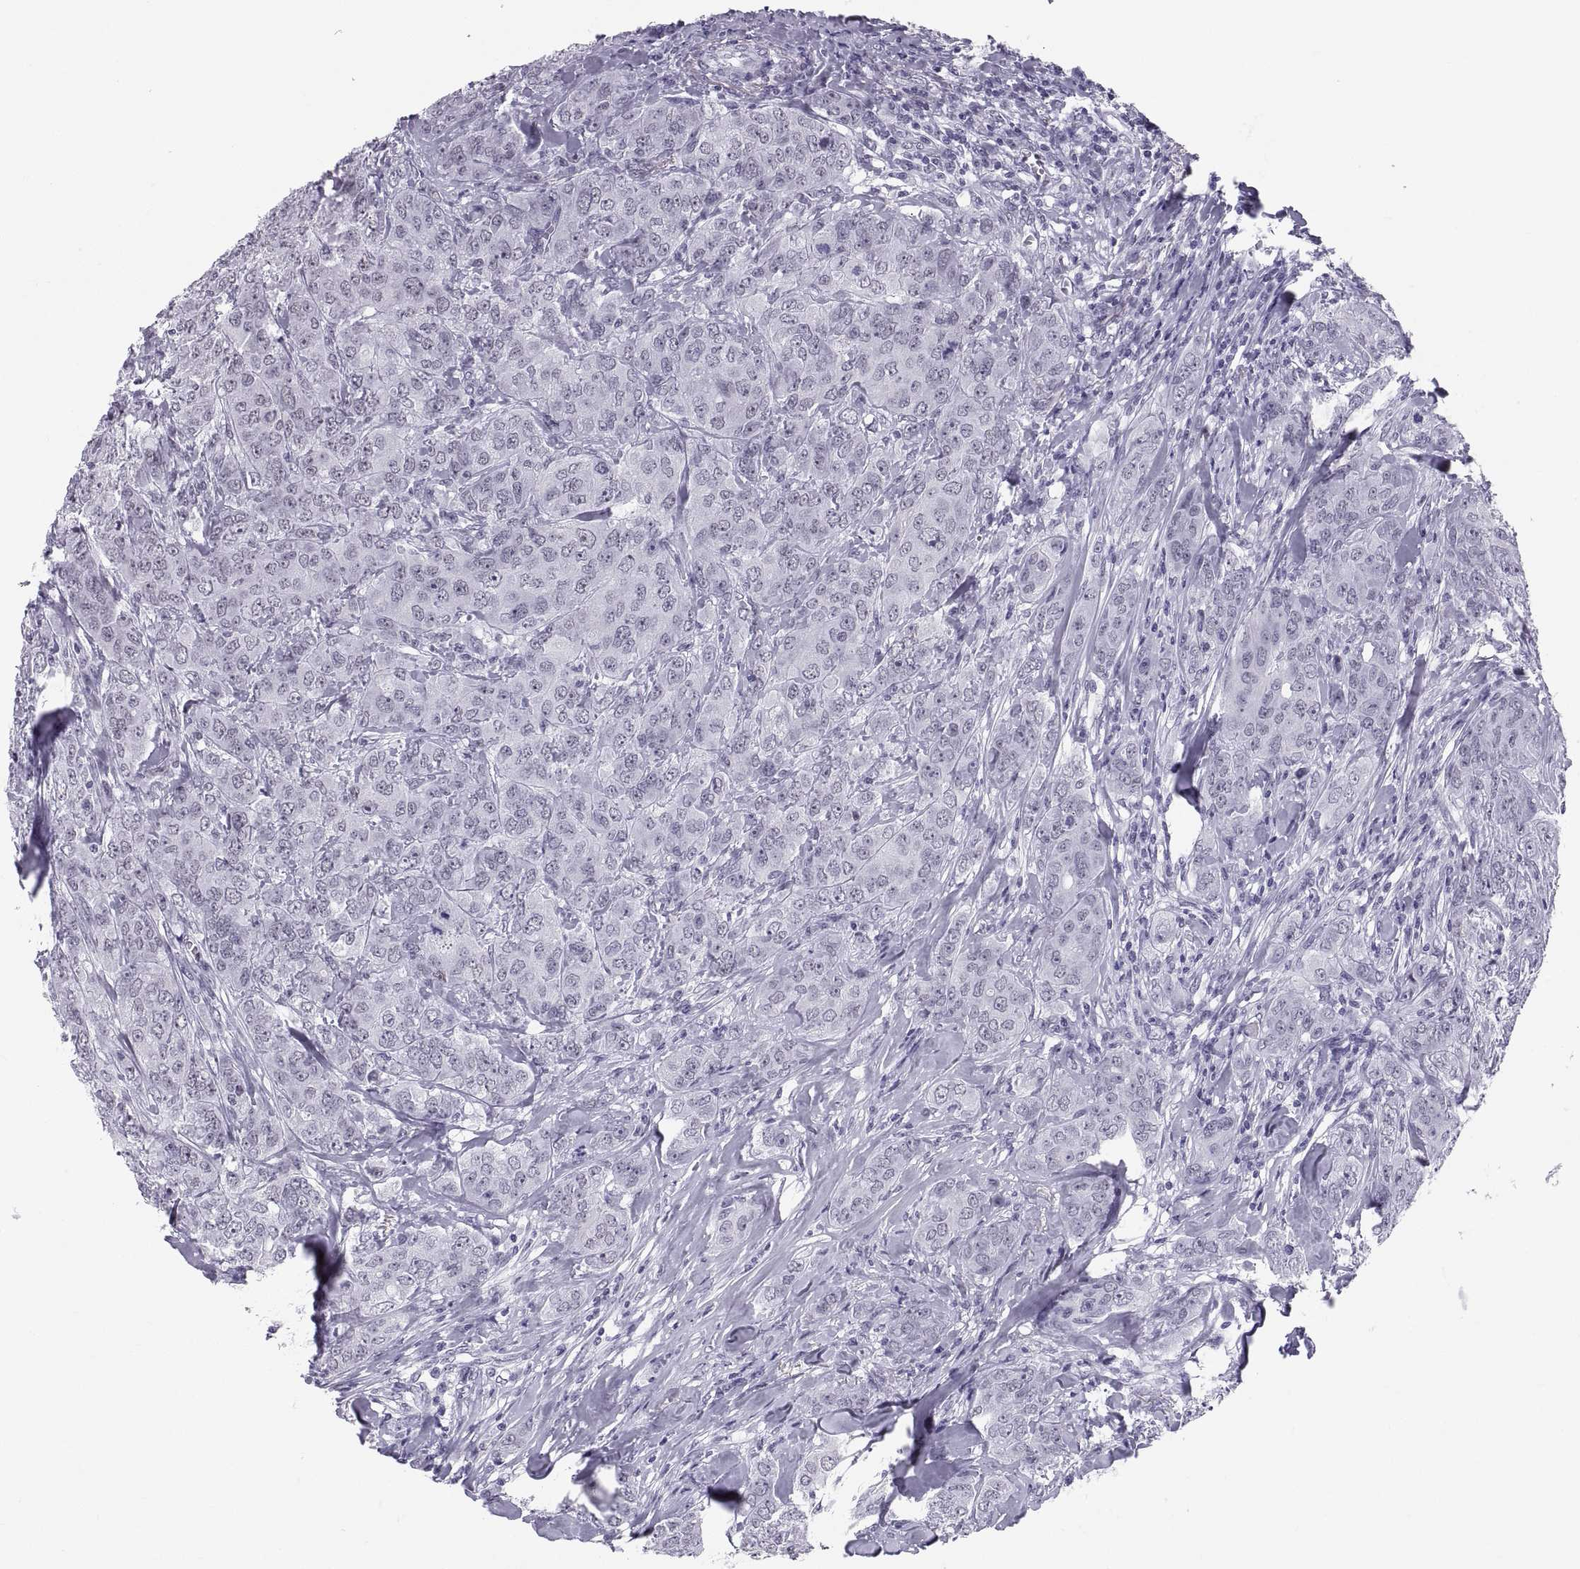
{"staining": {"intensity": "negative", "quantity": "none", "location": "none"}, "tissue": "breast cancer", "cell_type": "Tumor cells", "image_type": "cancer", "snomed": [{"axis": "morphology", "description": "Duct carcinoma"}, {"axis": "topography", "description": "Breast"}], "caption": "A high-resolution photomicrograph shows IHC staining of breast cancer (intraductal carcinoma), which reveals no significant positivity in tumor cells.", "gene": "NEUROD6", "patient": {"sex": "female", "age": 43}}